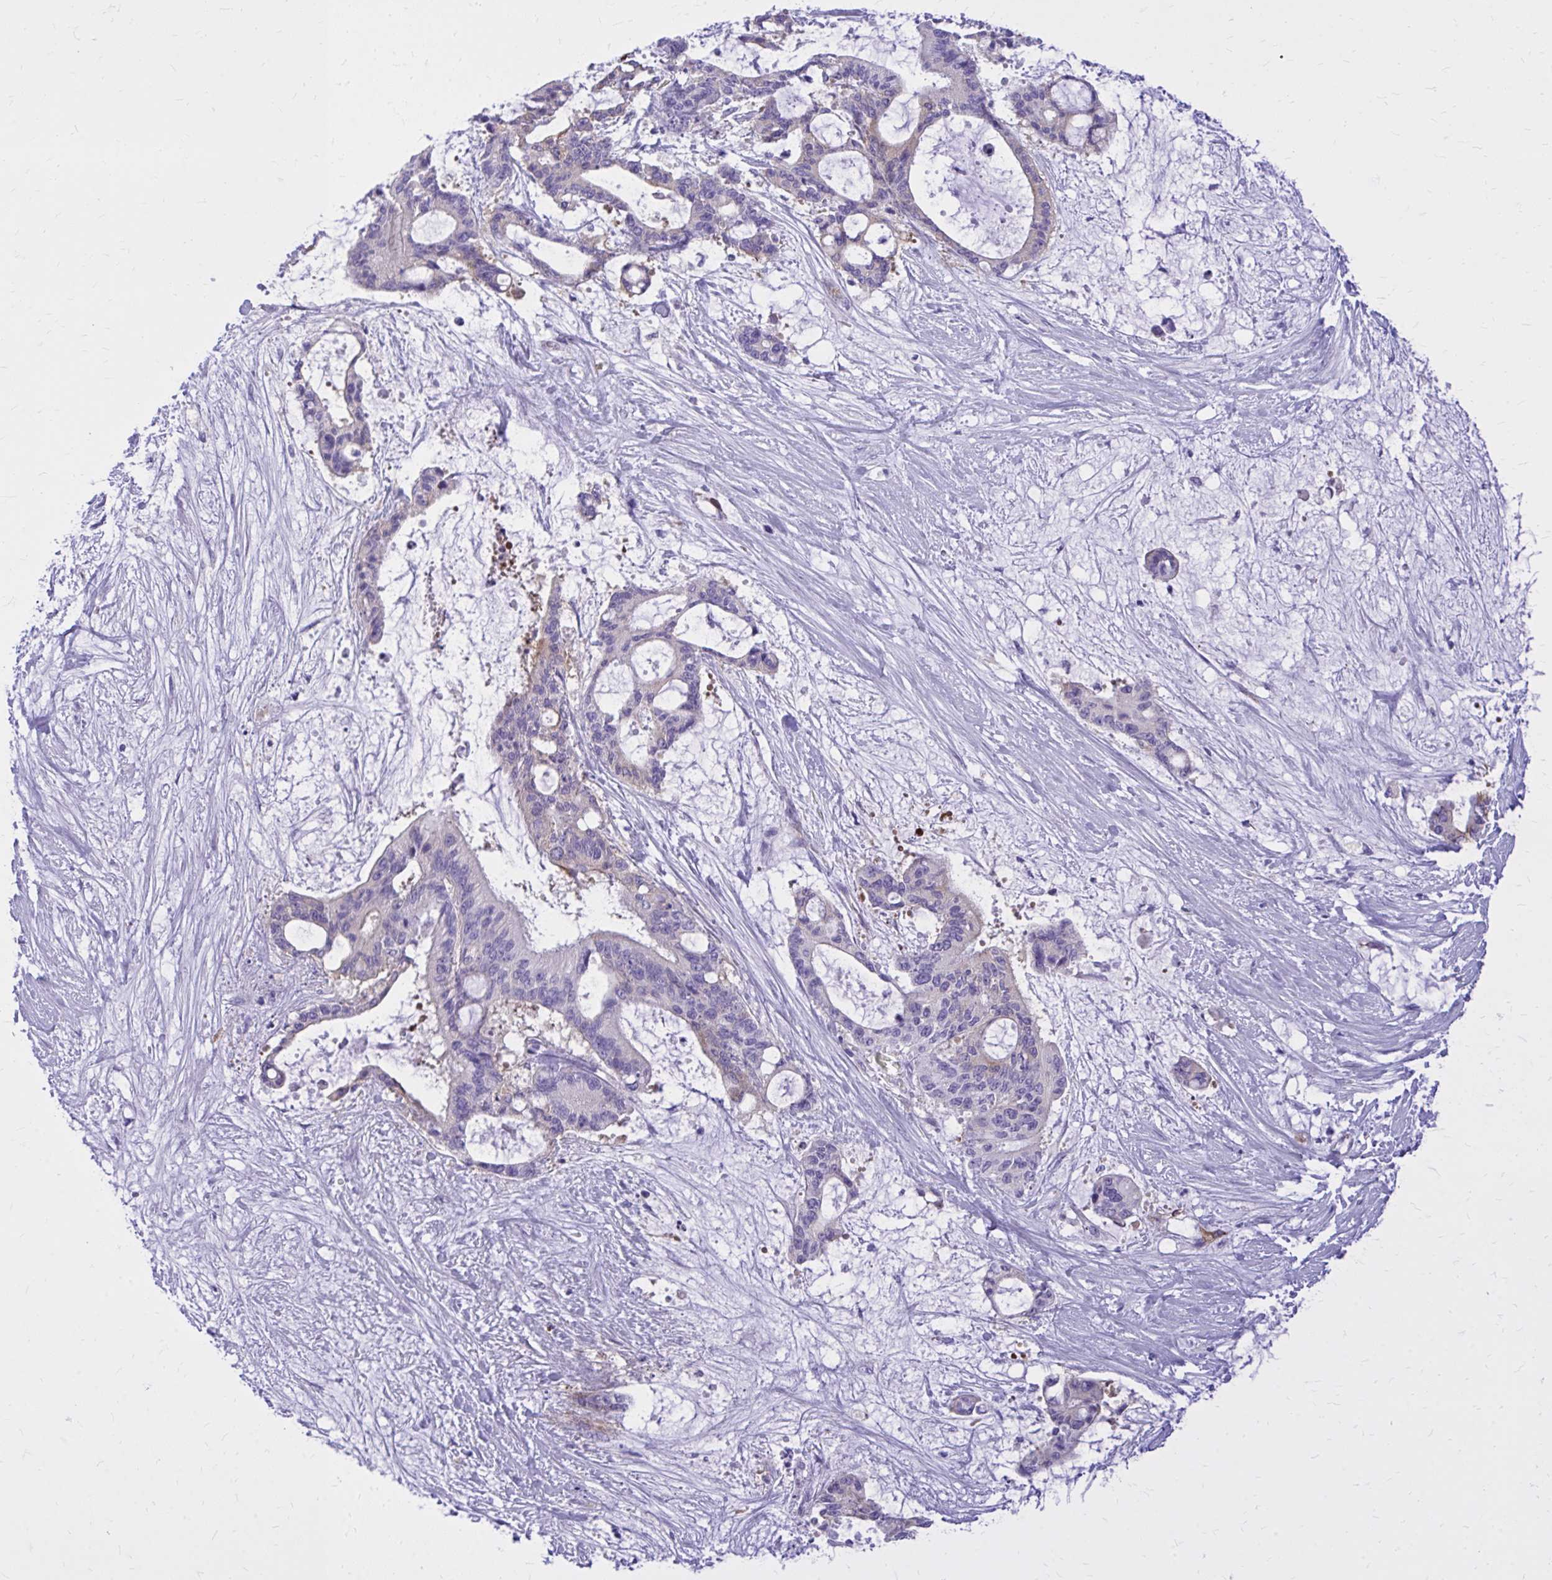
{"staining": {"intensity": "negative", "quantity": "none", "location": "none"}, "tissue": "liver cancer", "cell_type": "Tumor cells", "image_type": "cancer", "snomed": [{"axis": "morphology", "description": "Normal tissue, NOS"}, {"axis": "morphology", "description": "Cholangiocarcinoma"}, {"axis": "topography", "description": "Liver"}, {"axis": "topography", "description": "Peripheral nerve tissue"}], "caption": "Immunohistochemical staining of cholangiocarcinoma (liver) demonstrates no significant staining in tumor cells.", "gene": "EPB41L1", "patient": {"sex": "female", "age": 73}}